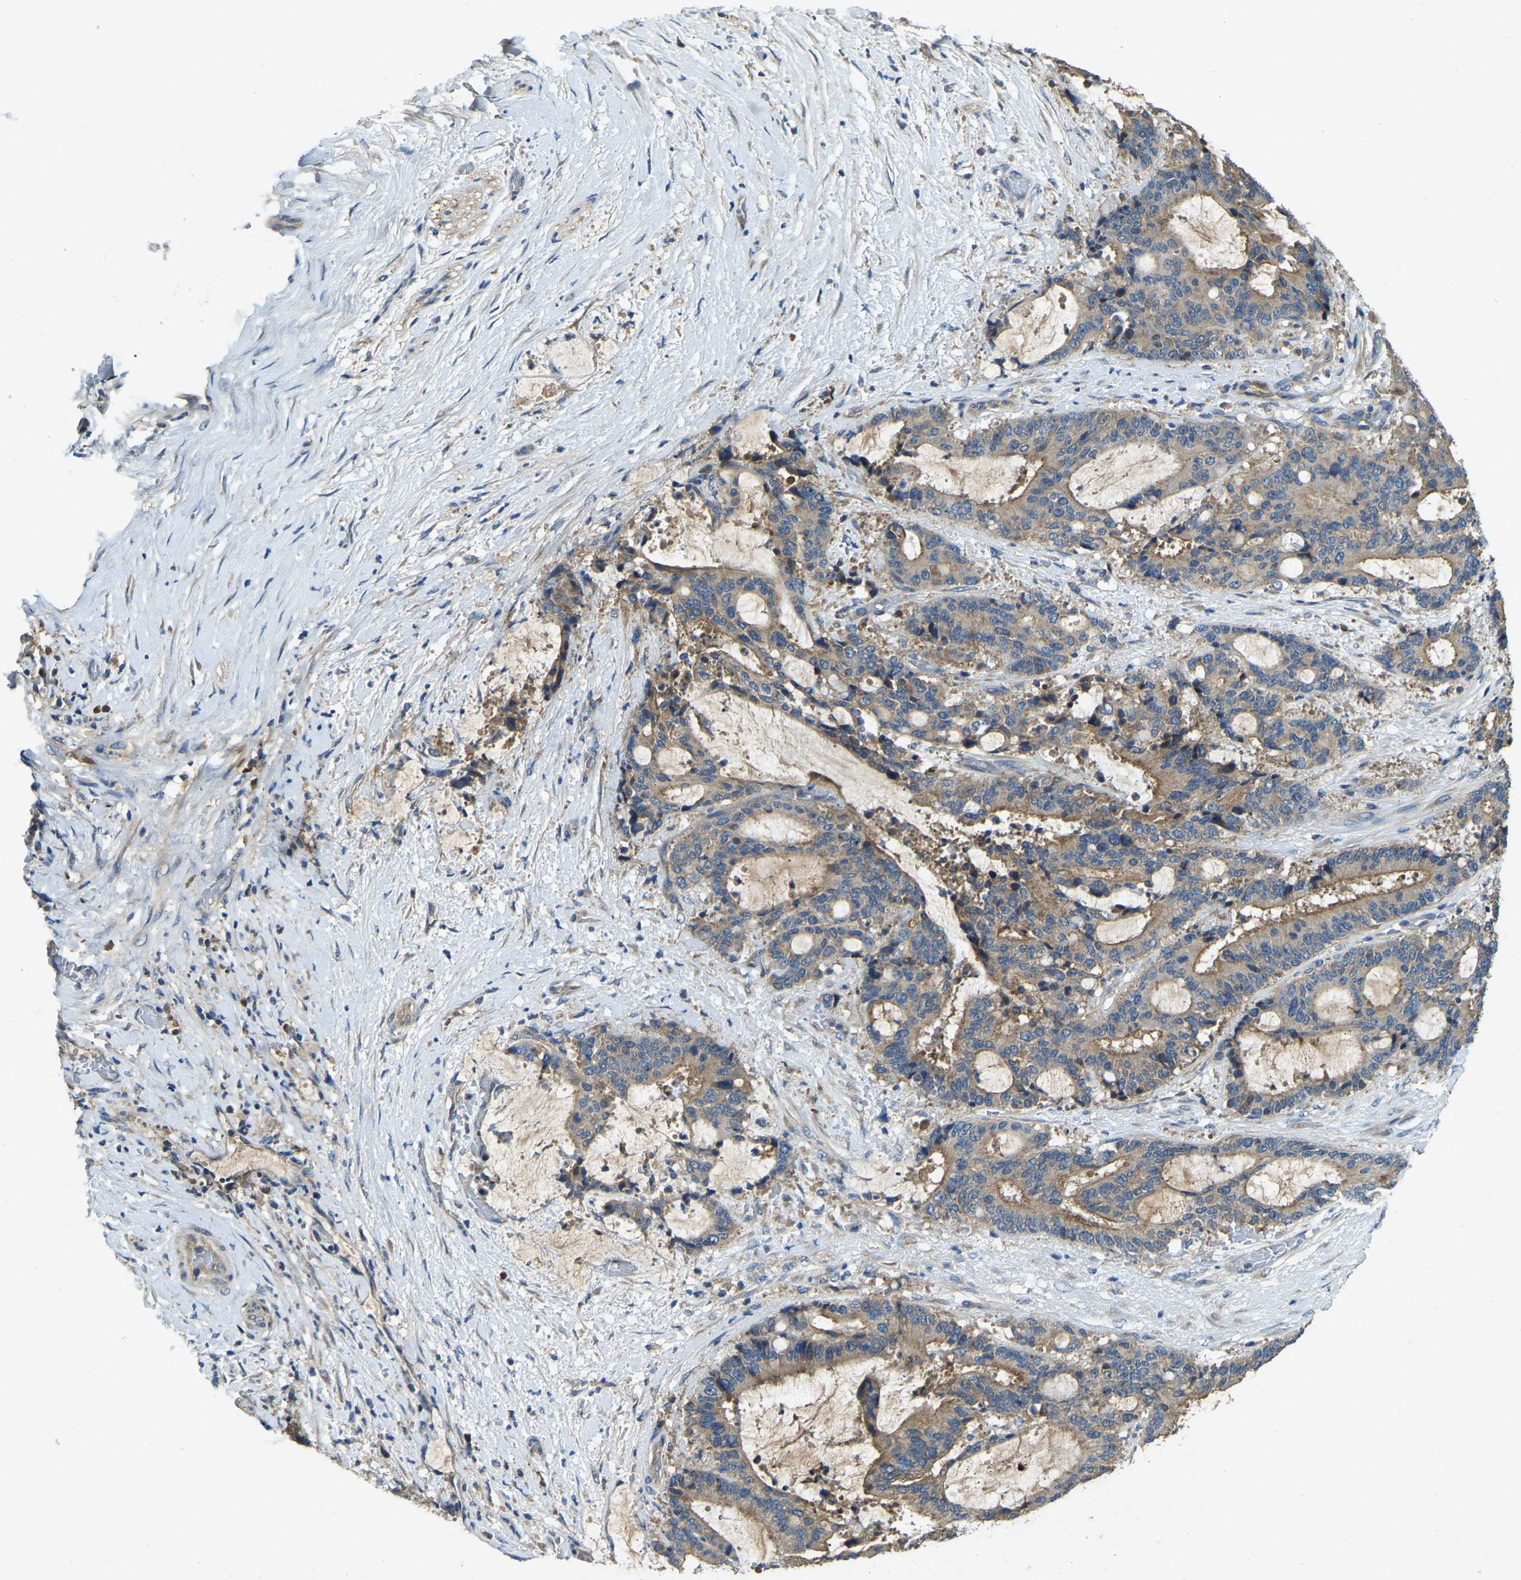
{"staining": {"intensity": "moderate", "quantity": ">75%", "location": "cytoplasmic/membranous"}, "tissue": "liver cancer", "cell_type": "Tumor cells", "image_type": "cancer", "snomed": [{"axis": "morphology", "description": "Normal tissue, NOS"}, {"axis": "morphology", "description": "Cholangiocarcinoma"}, {"axis": "topography", "description": "Liver"}, {"axis": "topography", "description": "Peripheral nerve tissue"}], "caption": "Immunohistochemistry photomicrograph of neoplastic tissue: cholangiocarcinoma (liver) stained using immunohistochemistry shows medium levels of moderate protein expression localized specifically in the cytoplasmic/membranous of tumor cells, appearing as a cytoplasmic/membranous brown color.", "gene": "ATP8B1", "patient": {"sex": "female", "age": 73}}